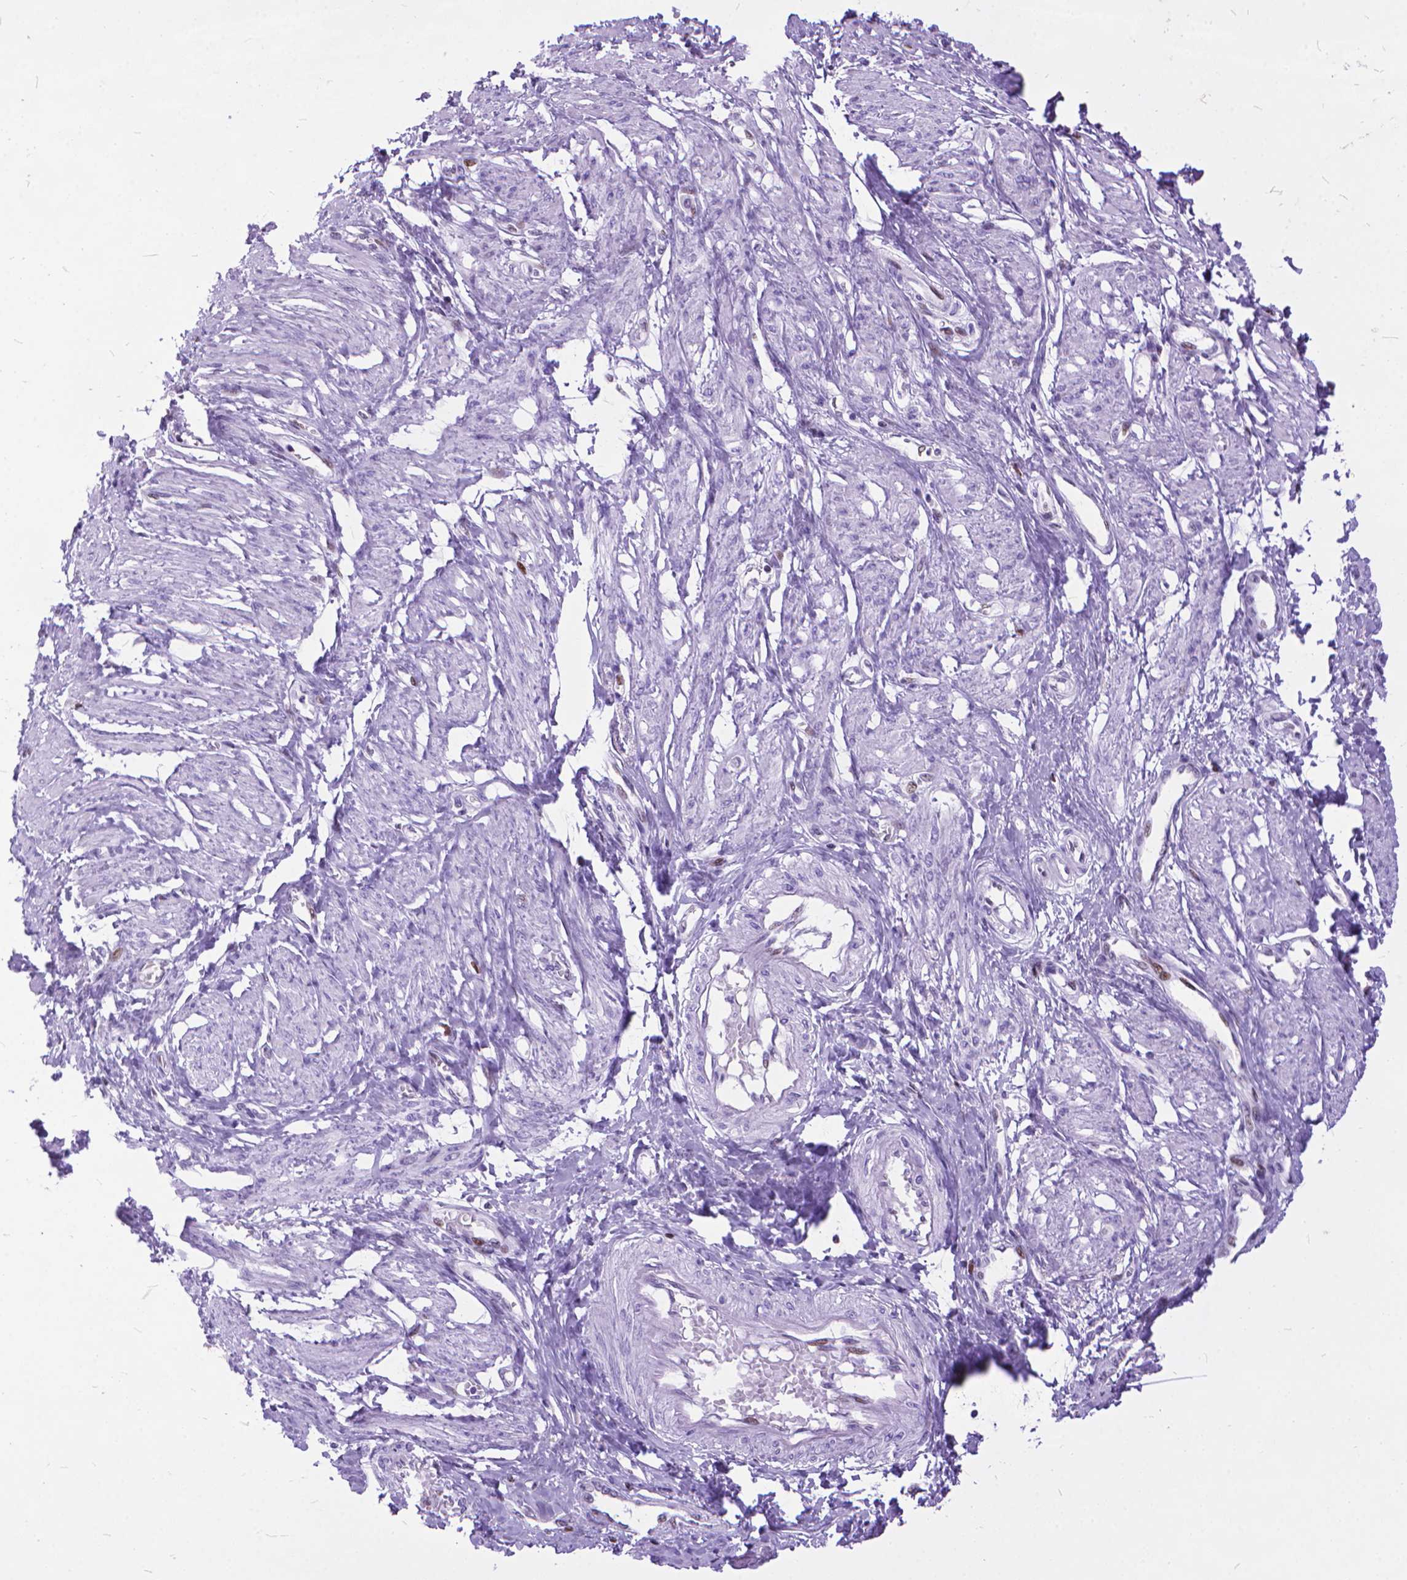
{"staining": {"intensity": "weak", "quantity": "<25%", "location": "nuclear"}, "tissue": "smooth muscle", "cell_type": "Smooth muscle cells", "image_type": "normal", "snomed": [{"axis": "morphology", "description": "Normal tissue, NOS"}, {"axis": "topography", "description": "Smooth muscle"}, {"axis": "topography", "description": "Uterus"}], "caption": "High magnification brightfield microscopy of unremarkable smooth muscle stained with DAB (brown) and counterstained with hematoxylin (blue): smooth muscle cells show no significant expression.", "gene": "POLE4", "patient": {"sex": "female", "age": 39}}